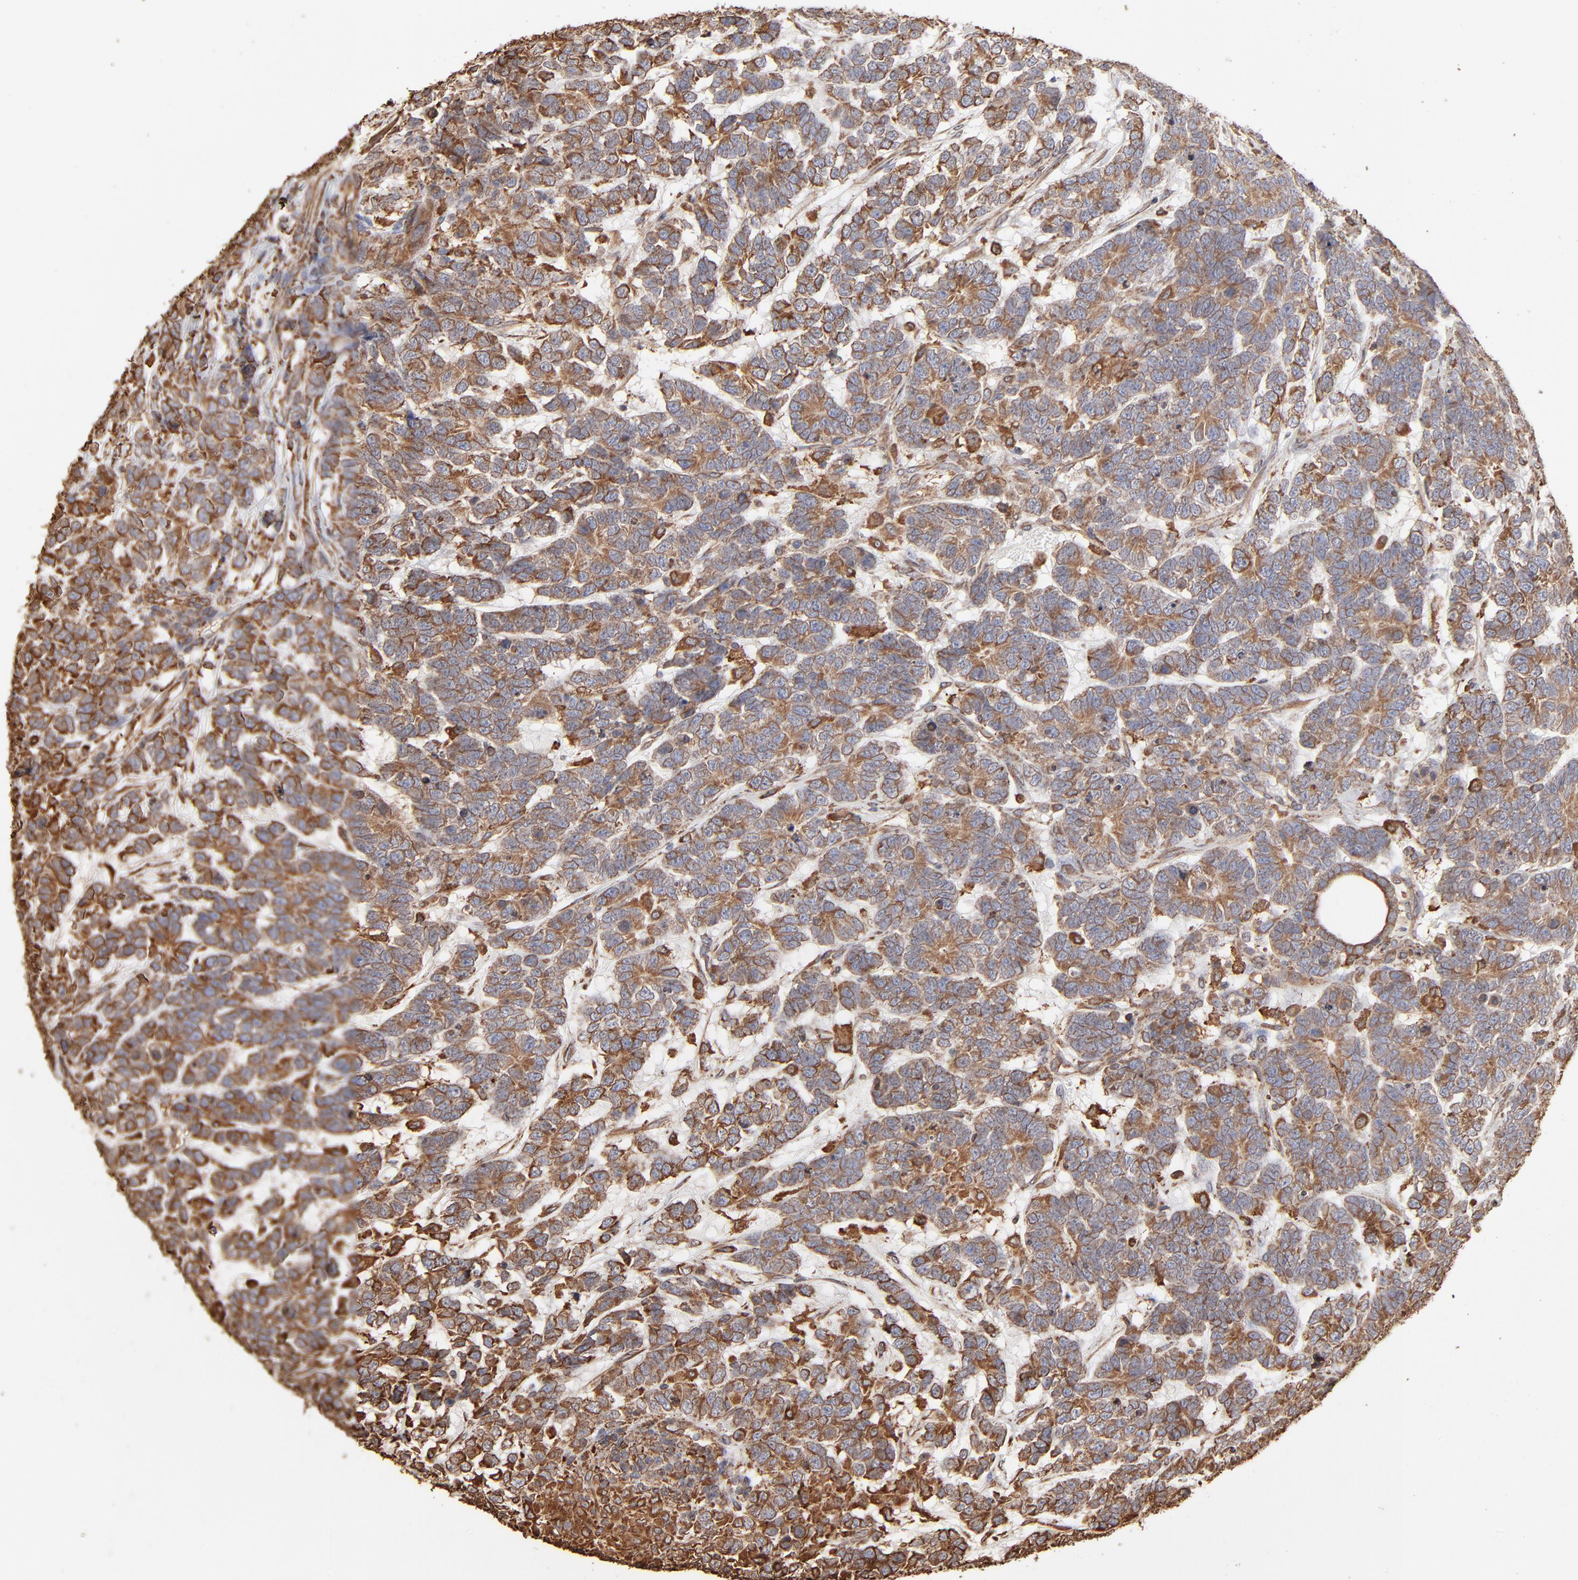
{"staining": {"intensity": "moderate", "quantity": ">75%", "location": "cytoplasmic/membranous"}, "tissue": "testis cancer", "cell_type": "Tumor cells", "image_type": "cancer", "snomed": [{"axis": "morphology", "description": "Carcinoma, Embryonal, NOS"}, {"axis": "topography", "description": "Testis"}], "caption": "Human testis embryonal carcinoma stained with a brown dye exhibits moderate cytoplasmic/membranous positive expression in about >75% of tumor cells.", "gene": "PDIA3", "patient": {"sex": "male", "age": 26}}